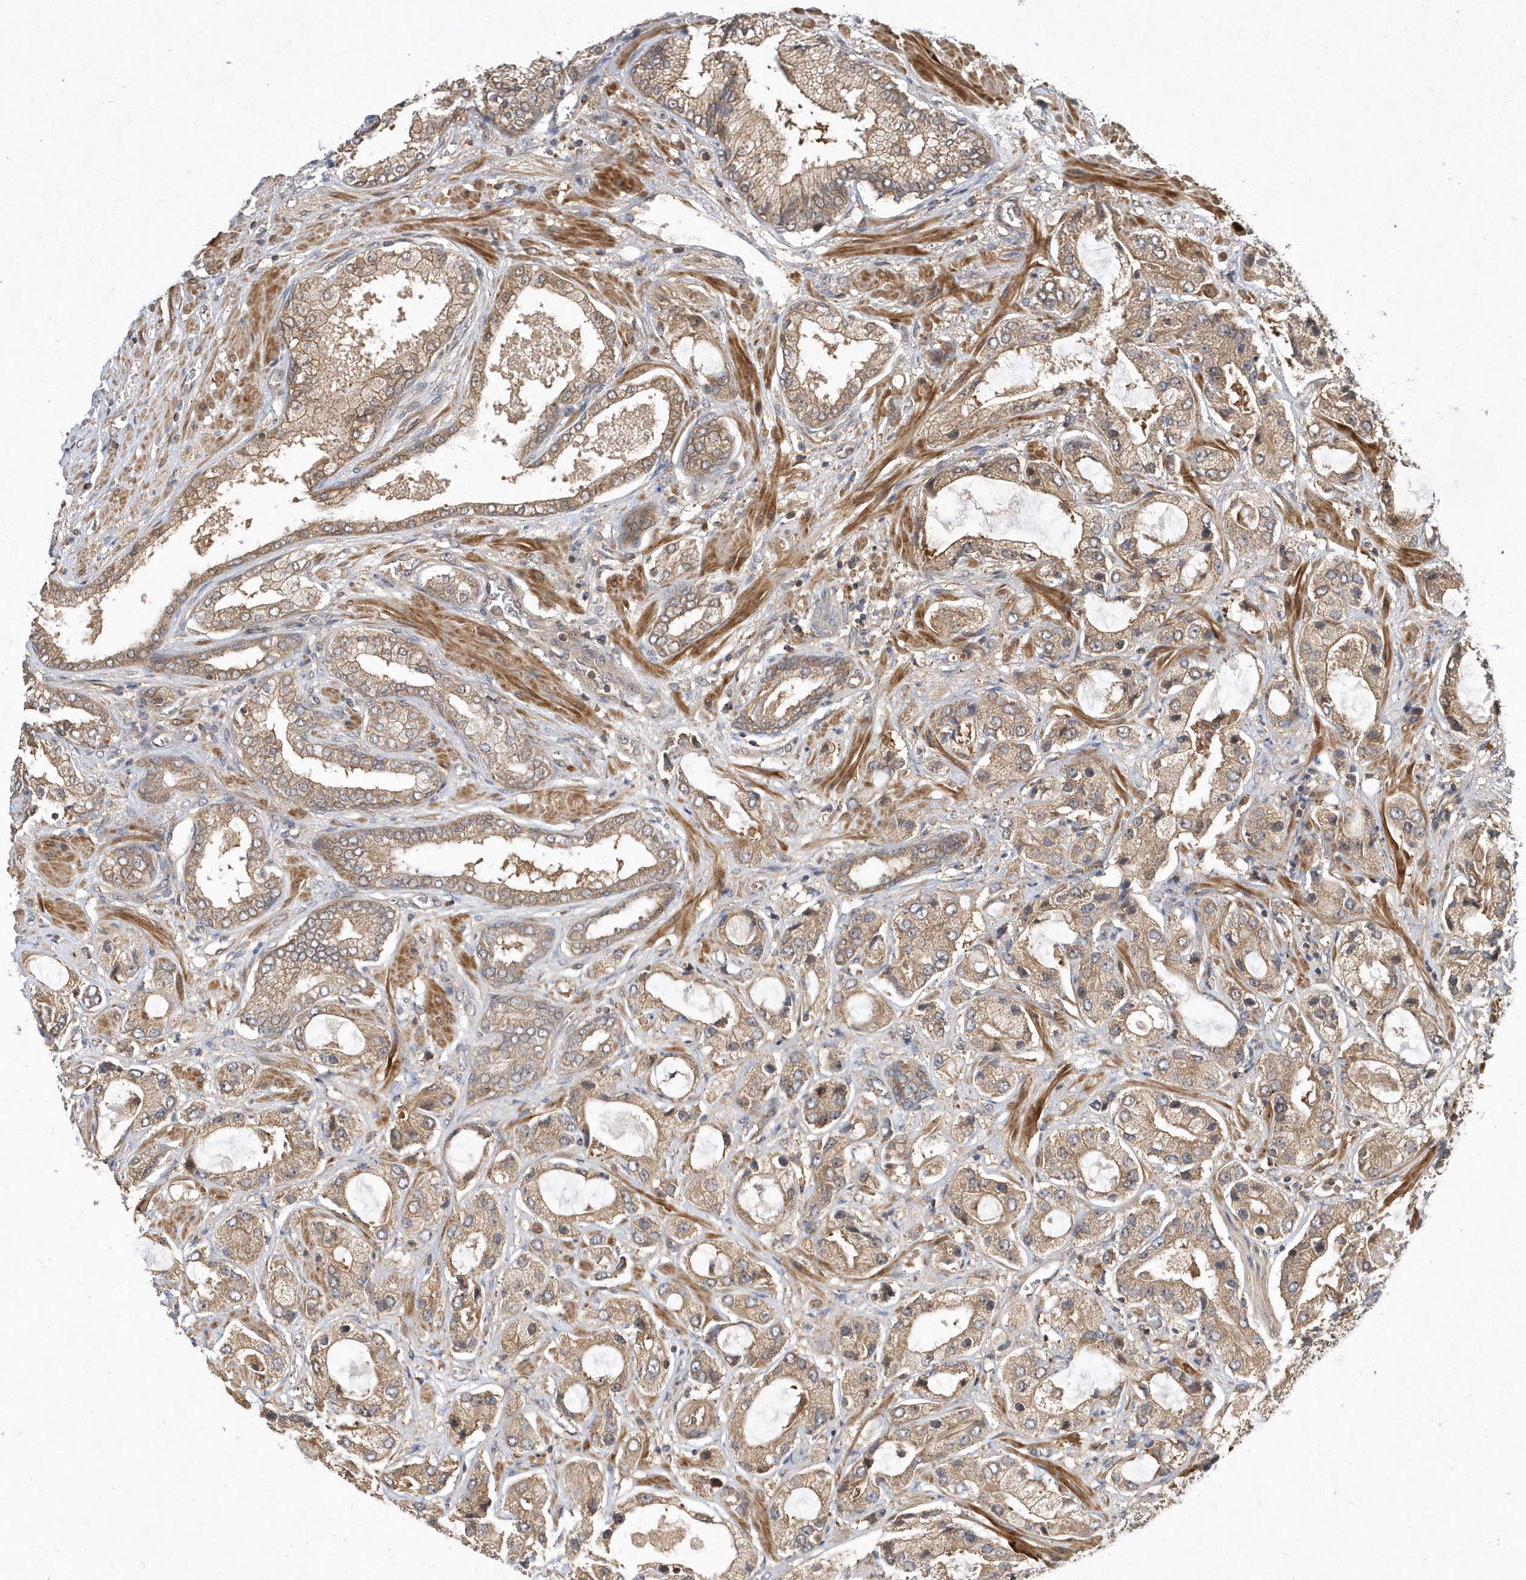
{"staining": {"intensity": "moderate", "quantity": ">75%", "location": "cytoplasmic/membranous"}, "tissue": "prostate cancer", "cell_type": "Tumor cells", "image_type": "cancer", "snomed": [{"axis": "morphology", "description": "Adenocarcinoma, High grade"}, {"axis": "topography", "description": "Prostate"}], "caption": "Immunohistochemical staining of prostate cancer (adenocarcinoma (high-grade)) exhibits medium levels of moderate cytoplasmic/membranous positivity in about >75% of tumor cells.", "gene": "GFM2", "patient": {"sex": "male", "age": 59}}